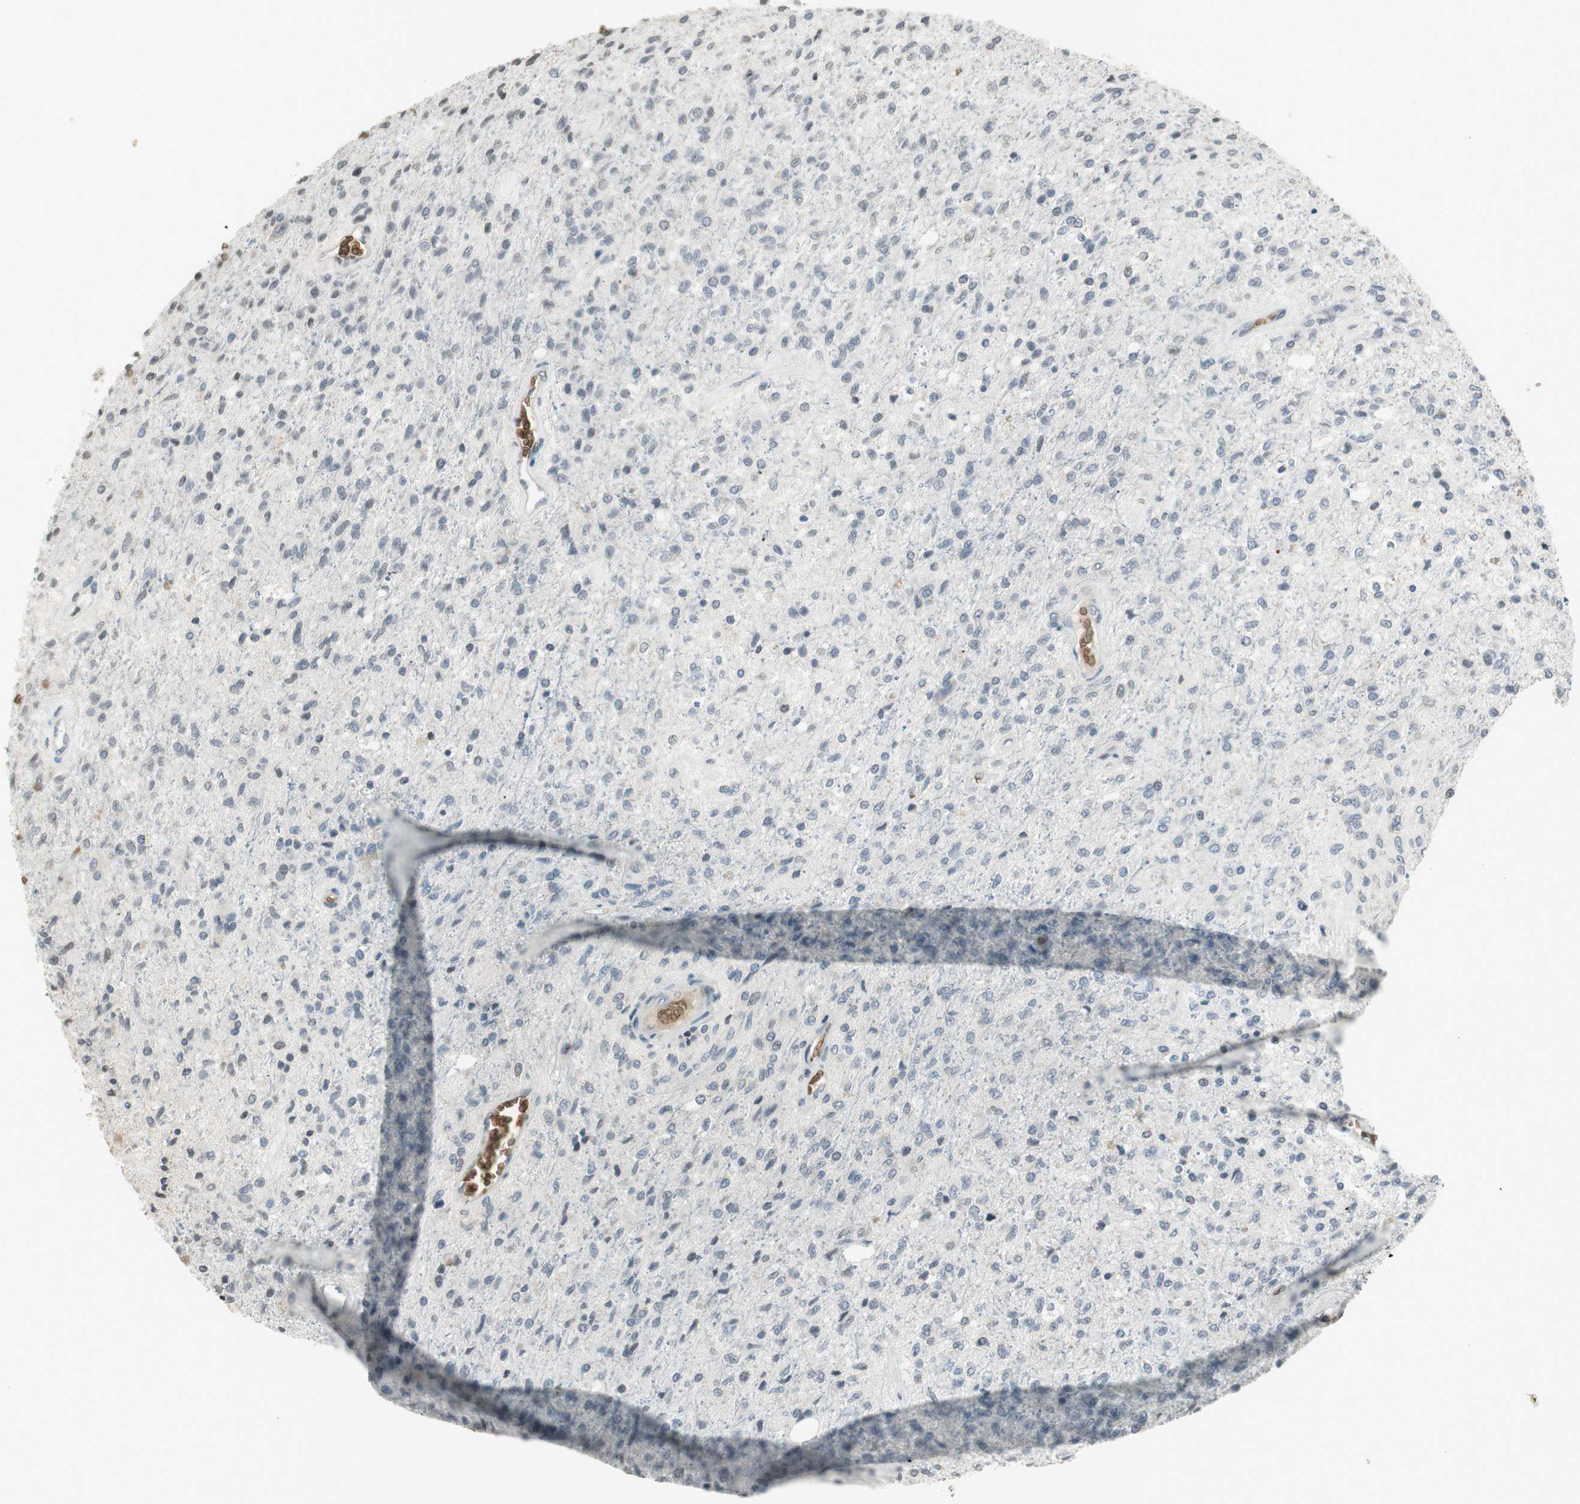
{"staining": {"intensity": "negative", "quantity": "none", "location": "none"}, "tissue": "glioma", "cell_type": "Tumor cells", "image_type": "cancer", "snomed": [{"axis": "morphology", "description": "Normal tissue, NOS"}, {"axis": "morphology", "description": "Glioma, malignant, High grade"}, {"axis": "topography", "description": "Cerebral cortex"}], "caption": "Immunohistochemistry photomicrograph of glioma stained for a protein (brown), which demonstrates no positivity in tumor cells.", "gene": "GYPC", "patient": {"sex": "male", "age": 77}}